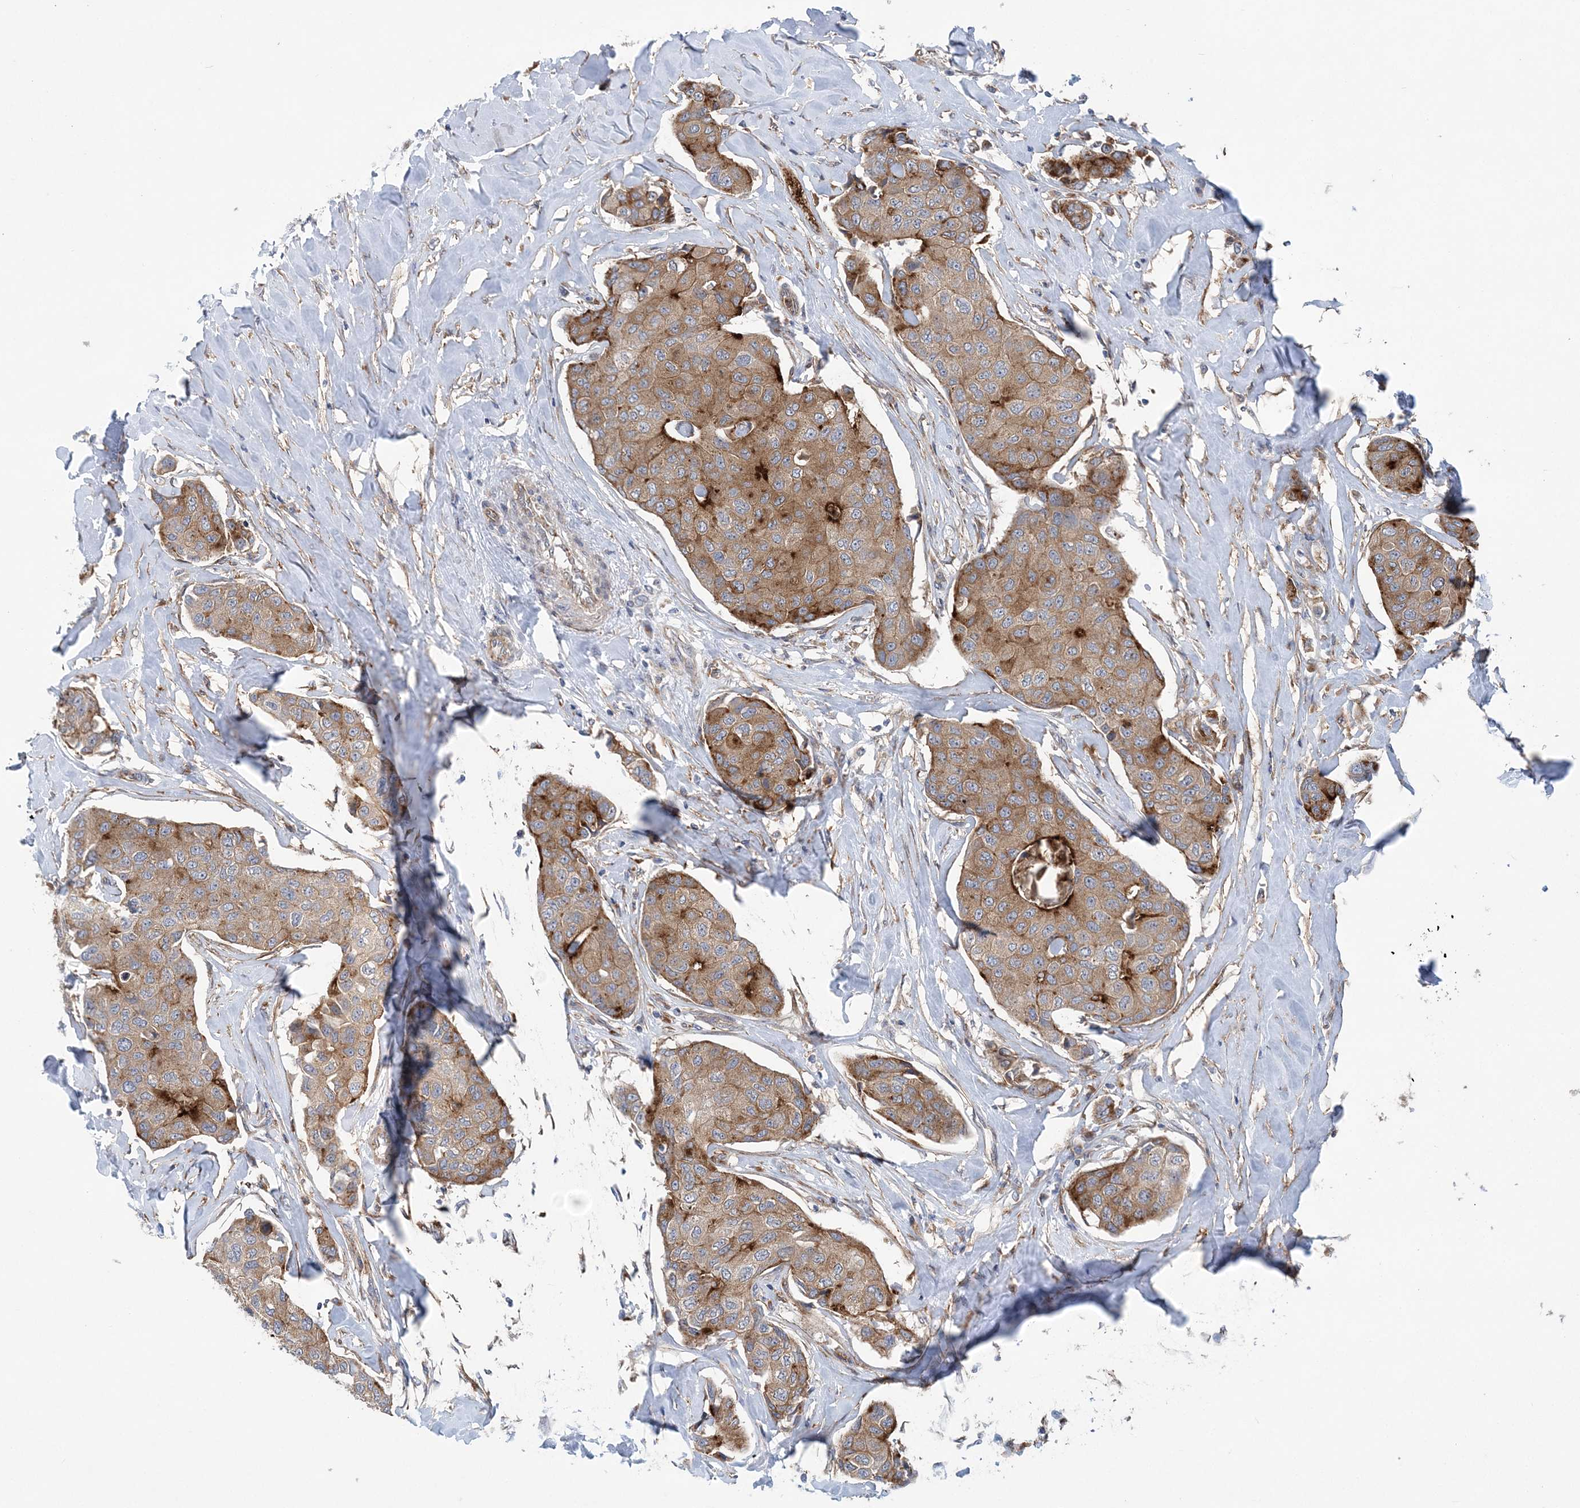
{"staining": {"intensity": "moderate", "quantity": ">75%", "location": "cytoplasmic/membranous"}, "tissue": "breast cancer", "cell_type": "Tumor cells", "image_type": "cancer", "snomed": [{"axis": "morphology", "description": "Duct carcinoma"}, {"axis": "topography", "description": "Breast"}], "caption": "Breast cancer (infiltrating ductal carcinoma) tissue reveals moderate cytoplasmic/membranous expression in about >75% of tumor cells", "gene": "PTTG1IP", "patient": {"sex": "female", "age": 80}}